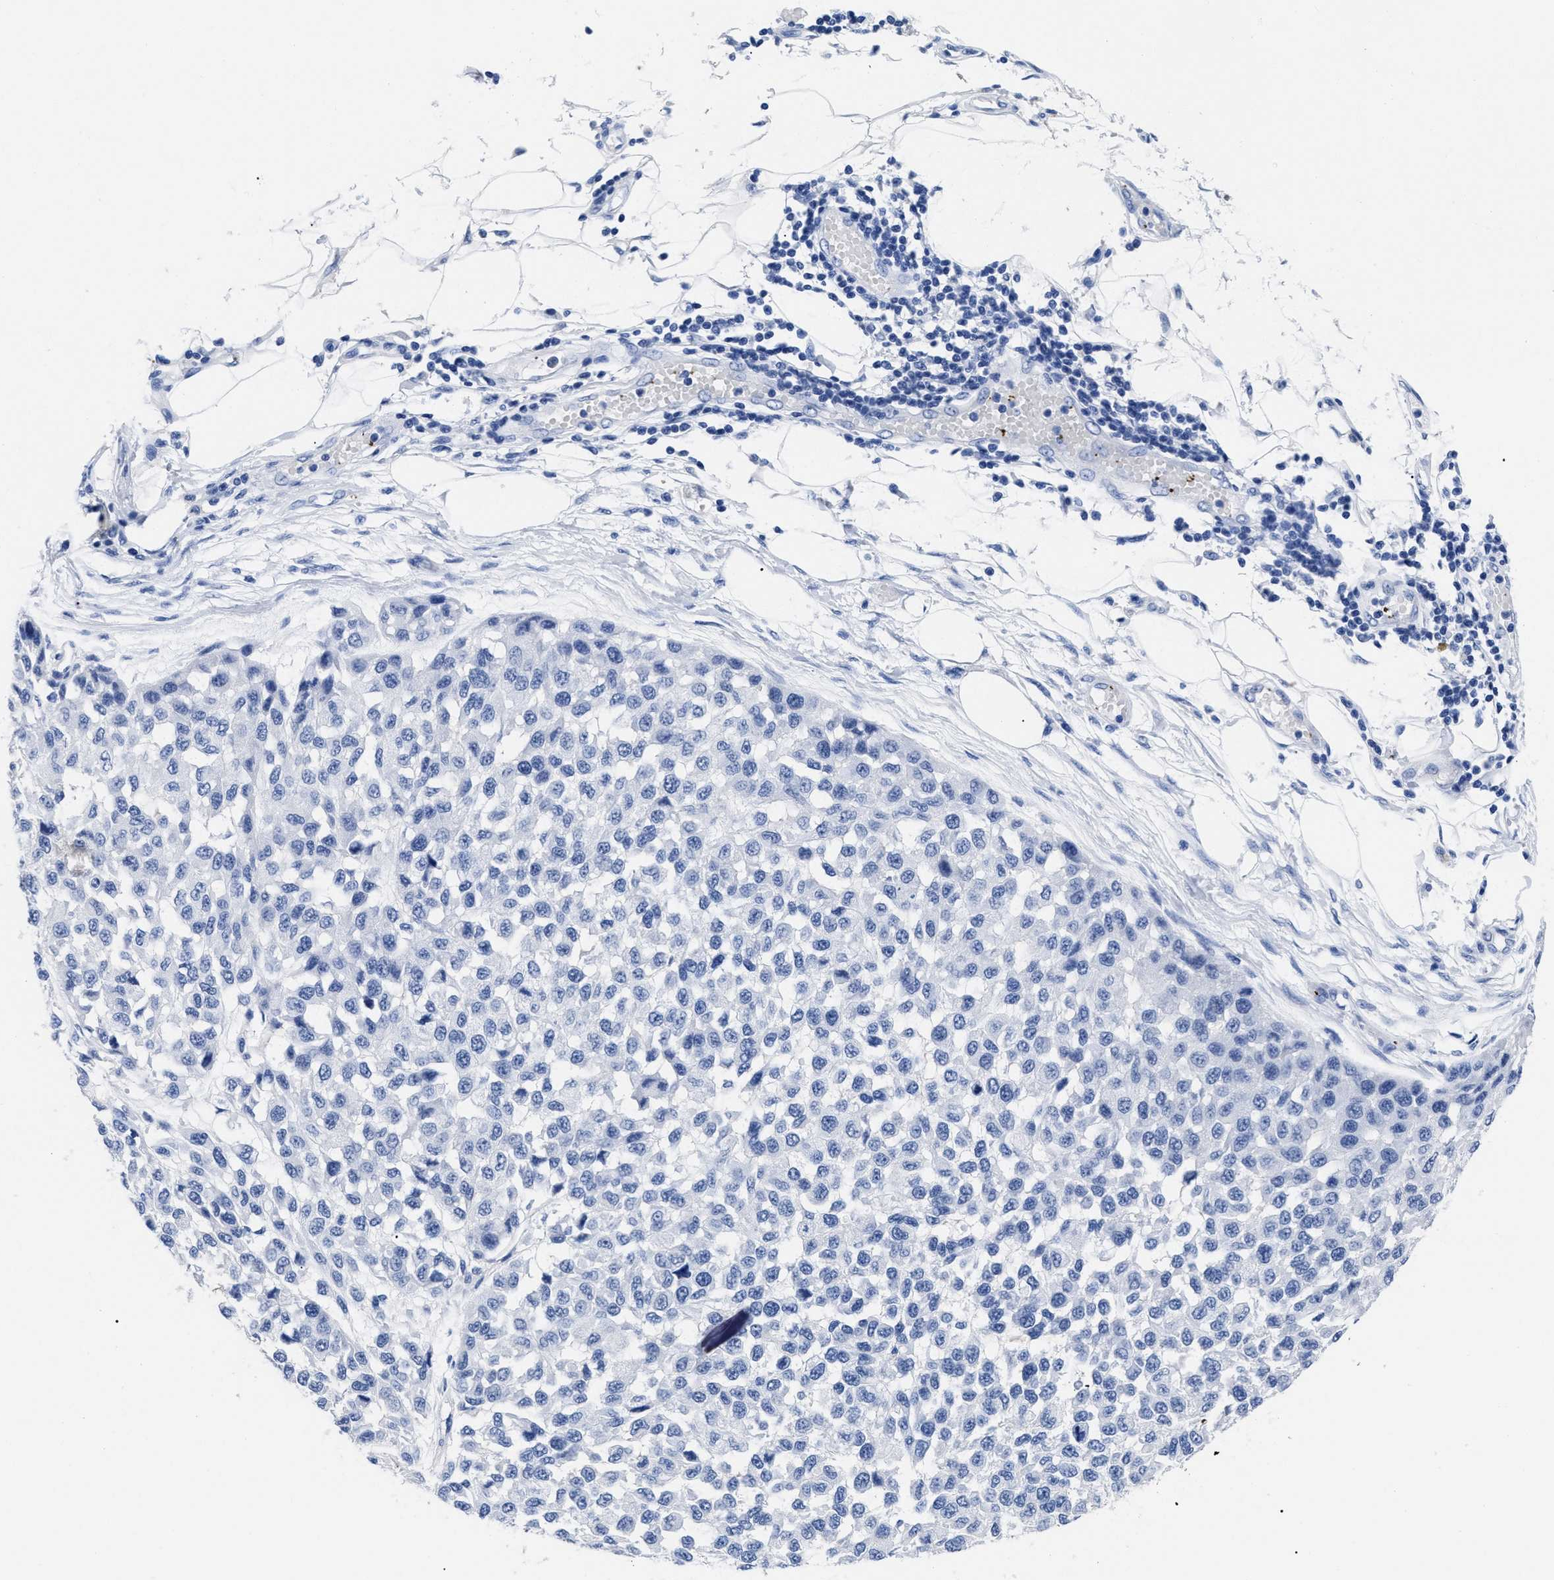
{"staining": {"intensity": "negative", "quantity": "none", "location": "none"}, "tissue": "melanoma", "cell_type": "Tumor cells", "image_type": "cancer", "snomed": [{"axis": "morphology", "description": "Normal tissue, NOS"}, {"axis": "morphology", "description": "Malignant melanoma, NOS"}, {"axis": "topography", "description": "Skin"}], "caption": "Human malignant melanoma stained for a protein using immunohistochemistry (IHC) reveals no staining in tumor cells.", "gene": "TREML1", "patient": {"sex": "male", "age": 62}}